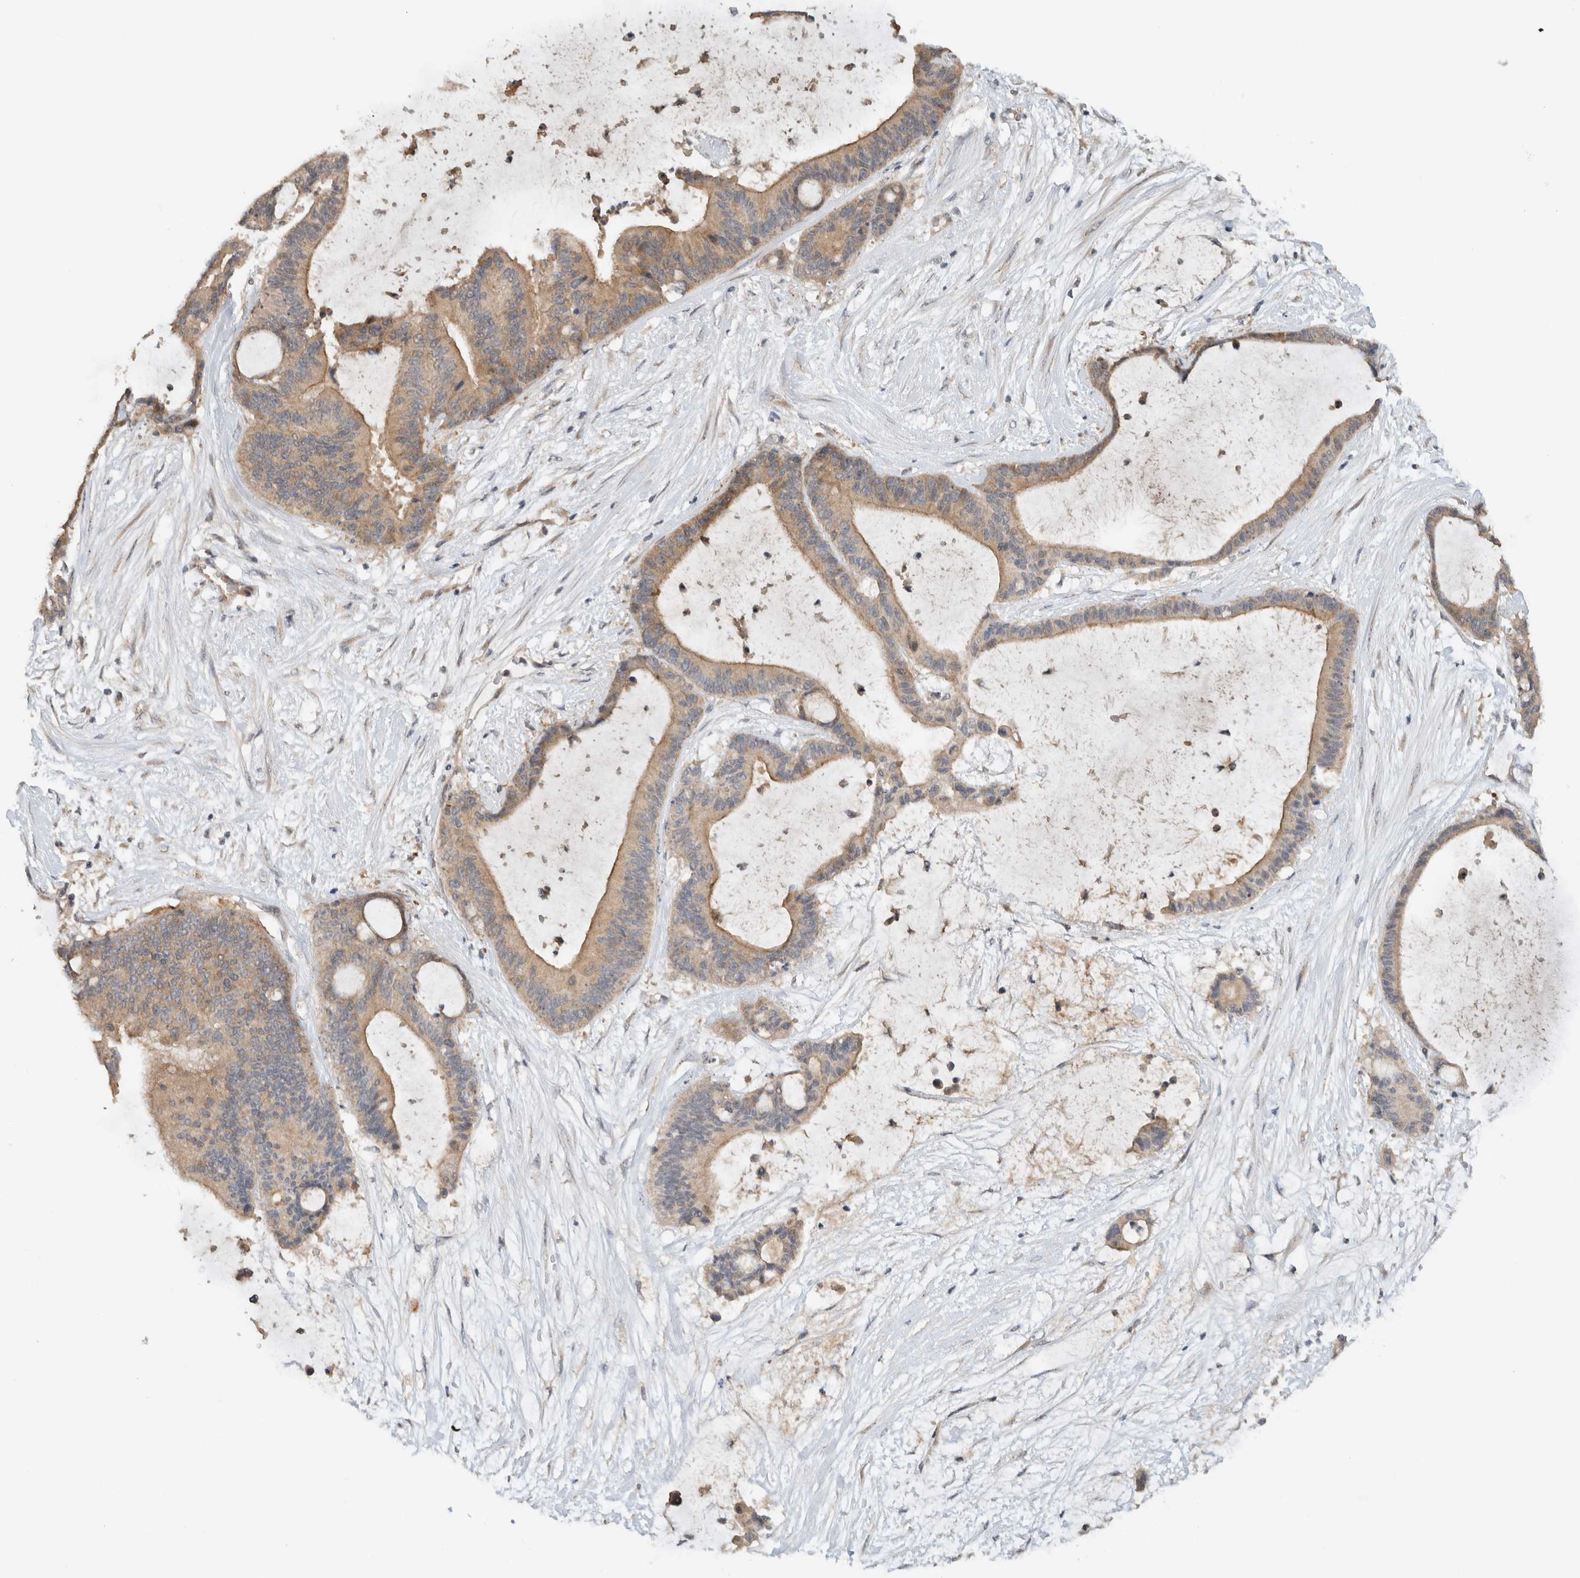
{"staining": {"intensity": "moderate", "quantity": ">75%", "location": "cytoplasmic/membranous"}, "tissue": "liver cancer", "cell_type": "Tumor cells", "image_type": "cancer", "snomed": [{"axis": "morphology", "description": "Cholangiocarcinoma"}, {"axis": "topography", "description": "Liver"}], "caption": "Immunohistochemistry micrograph of human liver cancer (cholangiocarcinoma) stained for a protein (brown), which displays medium levels of moderate cytoplasmic/membranous expression in about >75% of tumor cells.", "gene": "ERCC6L2", "patient": {"sex": "female", "age": 73}}